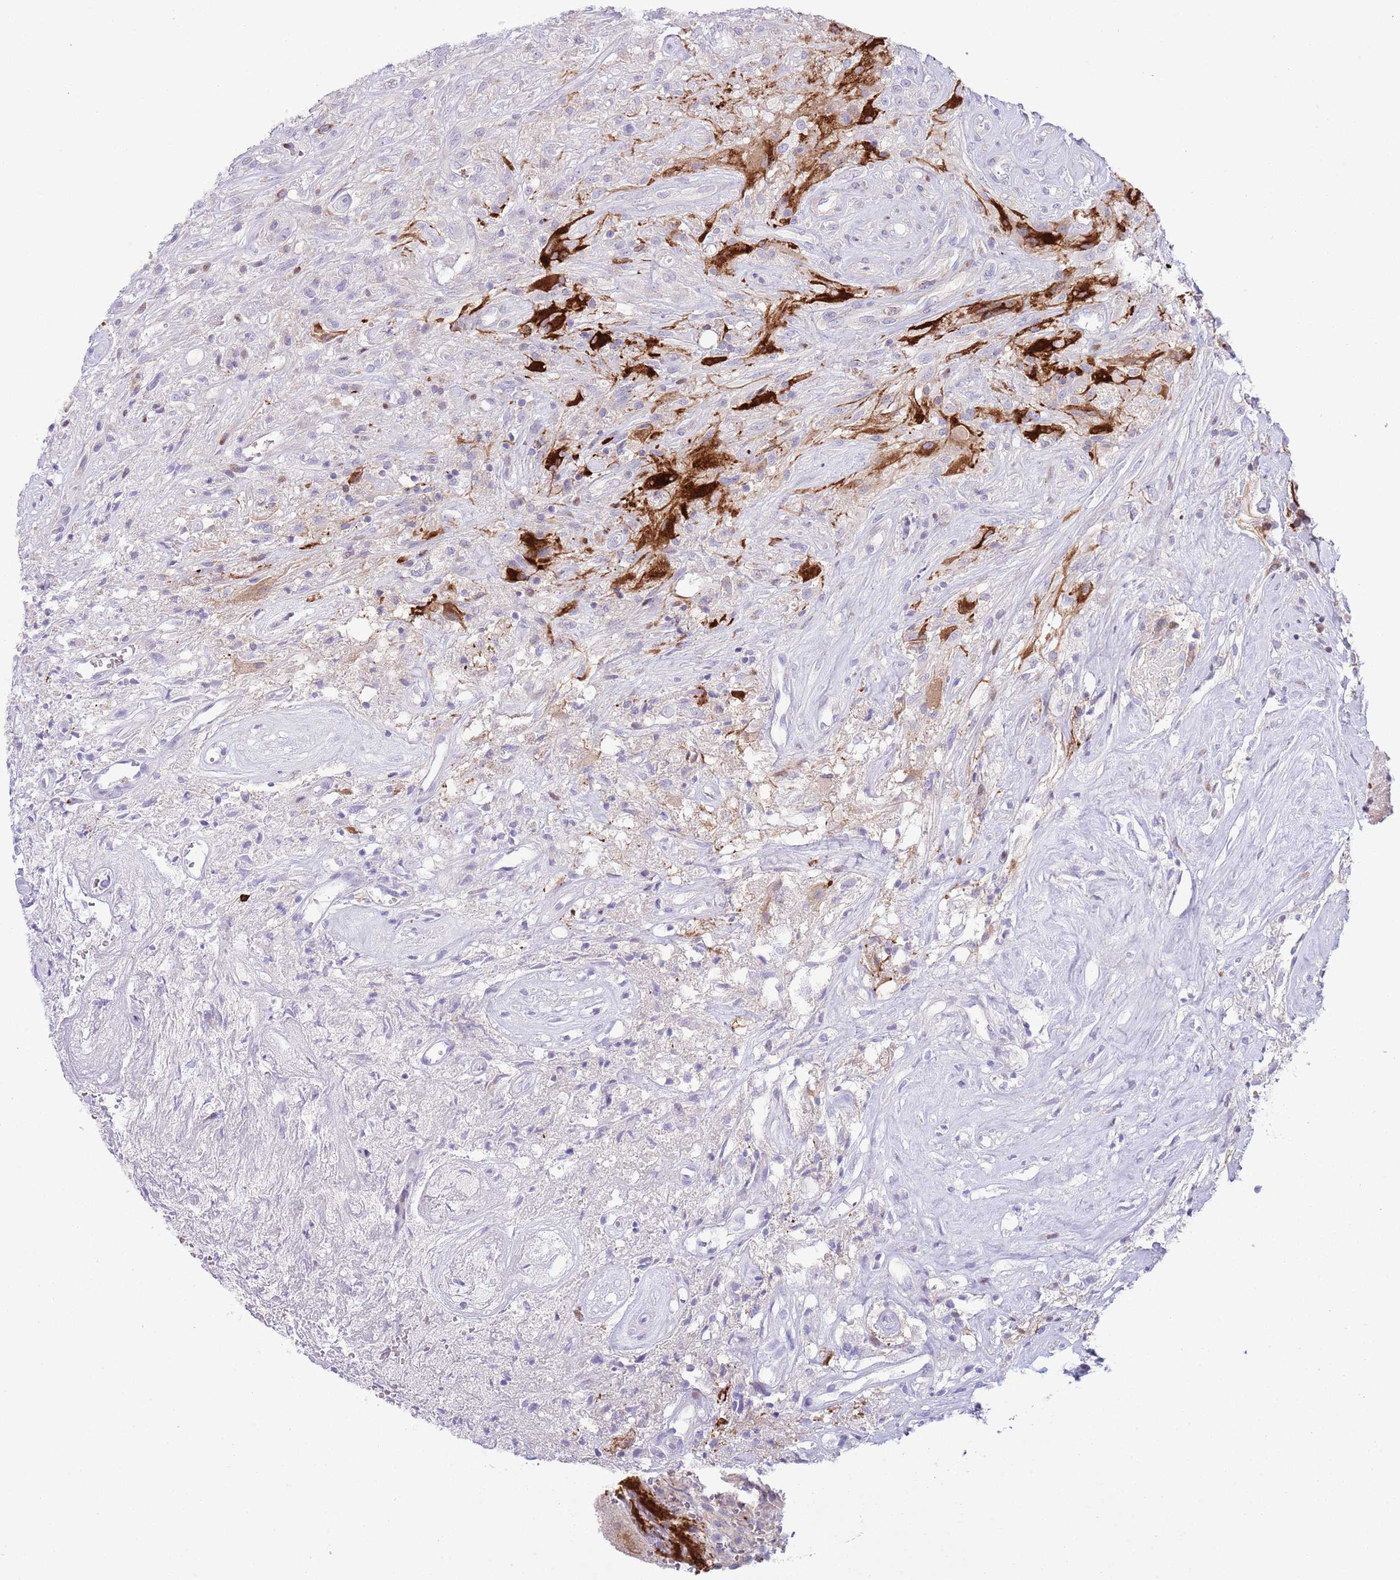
{"staining": {"intensity": "negative", "quantity": "none", "location": "none"}, "tissue": "glioma", "cell_type": "Tumor cells", "image_type": "cancer", "snomed": [{"axis": "morphology", "description": "Glioma, malignant, High grade"}, {"axis": "topography", "description": "Brain"}], "caption": "Tumor cells show no significant protein staining in glioma. Brightfield microscopy of IHC stained with DAB (brown) and hematoxylin (blue), captured at high magnification.", "gene": "ANO8", "patient": {"sex": "male", "age": 56}}